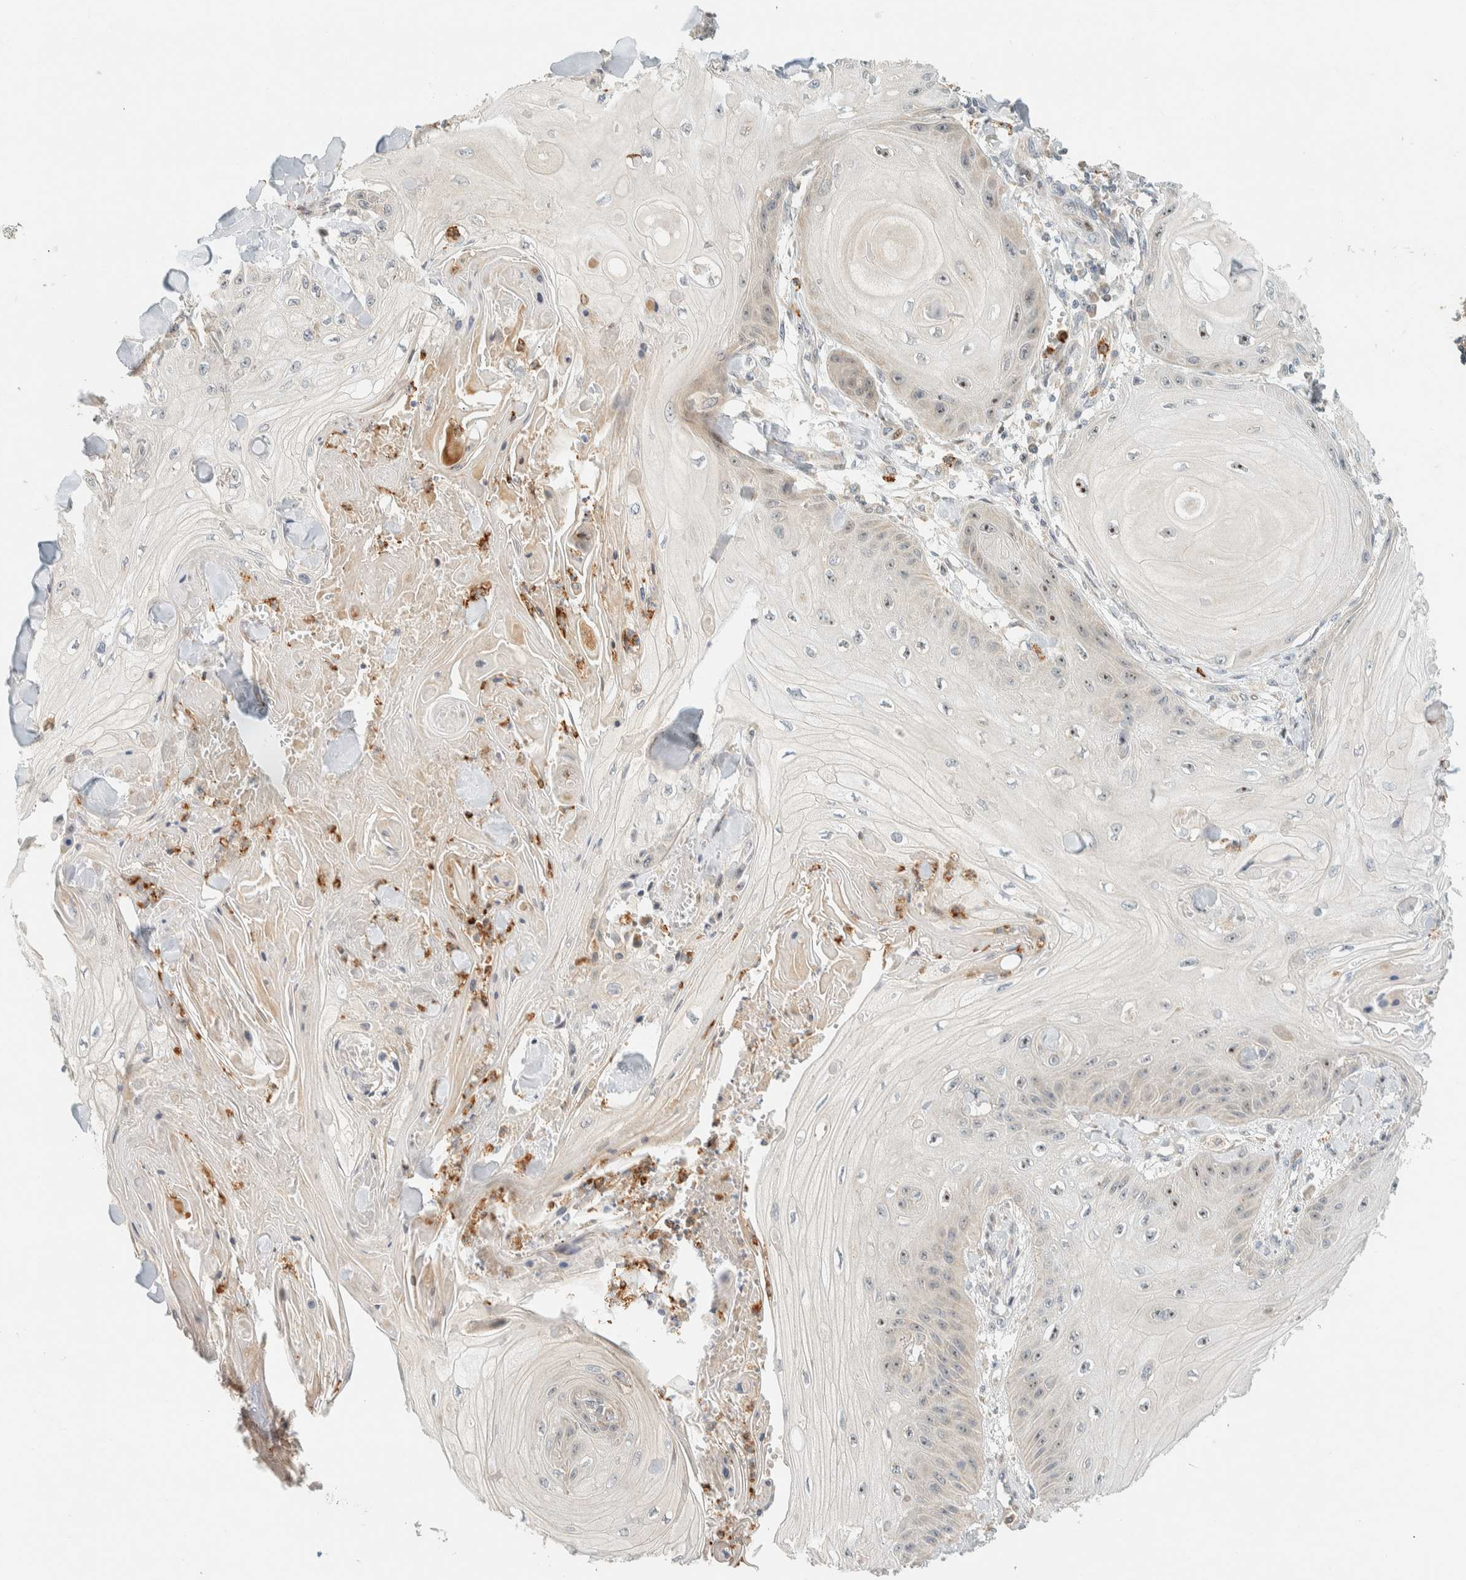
{"staining": {"intensity": "weak", "quantity": "<25%", "location": "nuclear"}, "tissue": "skin cancer", "cell_type": "Tumor cells", "image_type": "cancer", "snomed": [{"axis": "morphology", "description": "Squamous cell carcinoma, NOS"}, {"axis": "topography", "description": "Skin"}], "caption": "IHC histopathology image of neoplastic tissue: skin cancer (squamous cell carcinoma) stained with DAB (3,3'-diaminobenzidine) reveals no significant protein expression in tumor cells.", "gene": "CCDC171", "patient": {"sex": "male", "age": 74}}